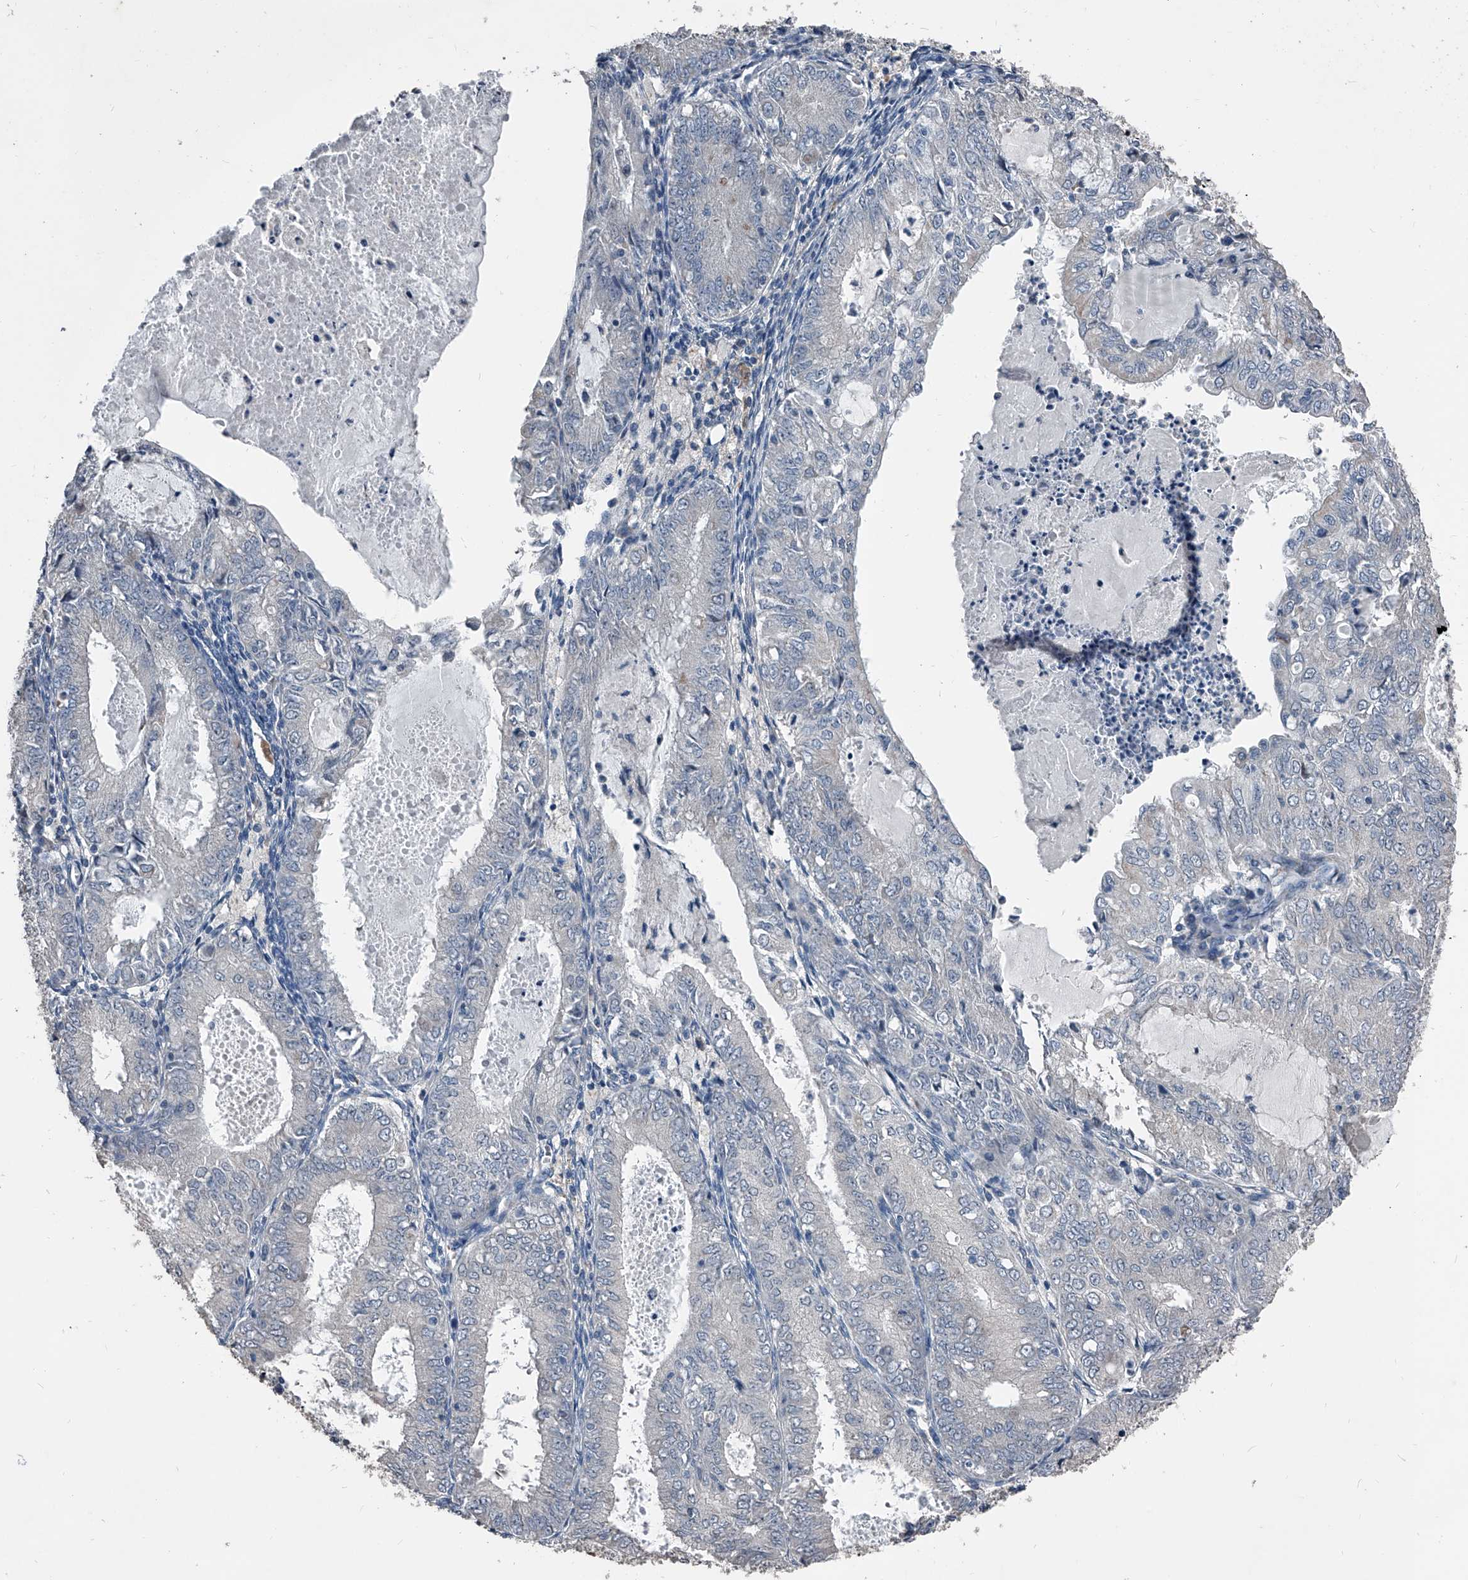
{"staining": {"intensity": "negative", "quantity": "none", "location": "none"}, "tissue": "endometrial cancer", "cell_type": "Tumor cells", "image_type": "cancer", "snomed": [{"axis": "morphology", "description": "Adenocarcinoma, NOS"}, {"axis": "topography", "description": "Endometrium"}], "caption": "IHC of endometrial cancer (adenocarcinoma) exhibits no staining in tumor cells.", "gene": "PHACTR1", "patient": {"sex": "female", "age": 57}}